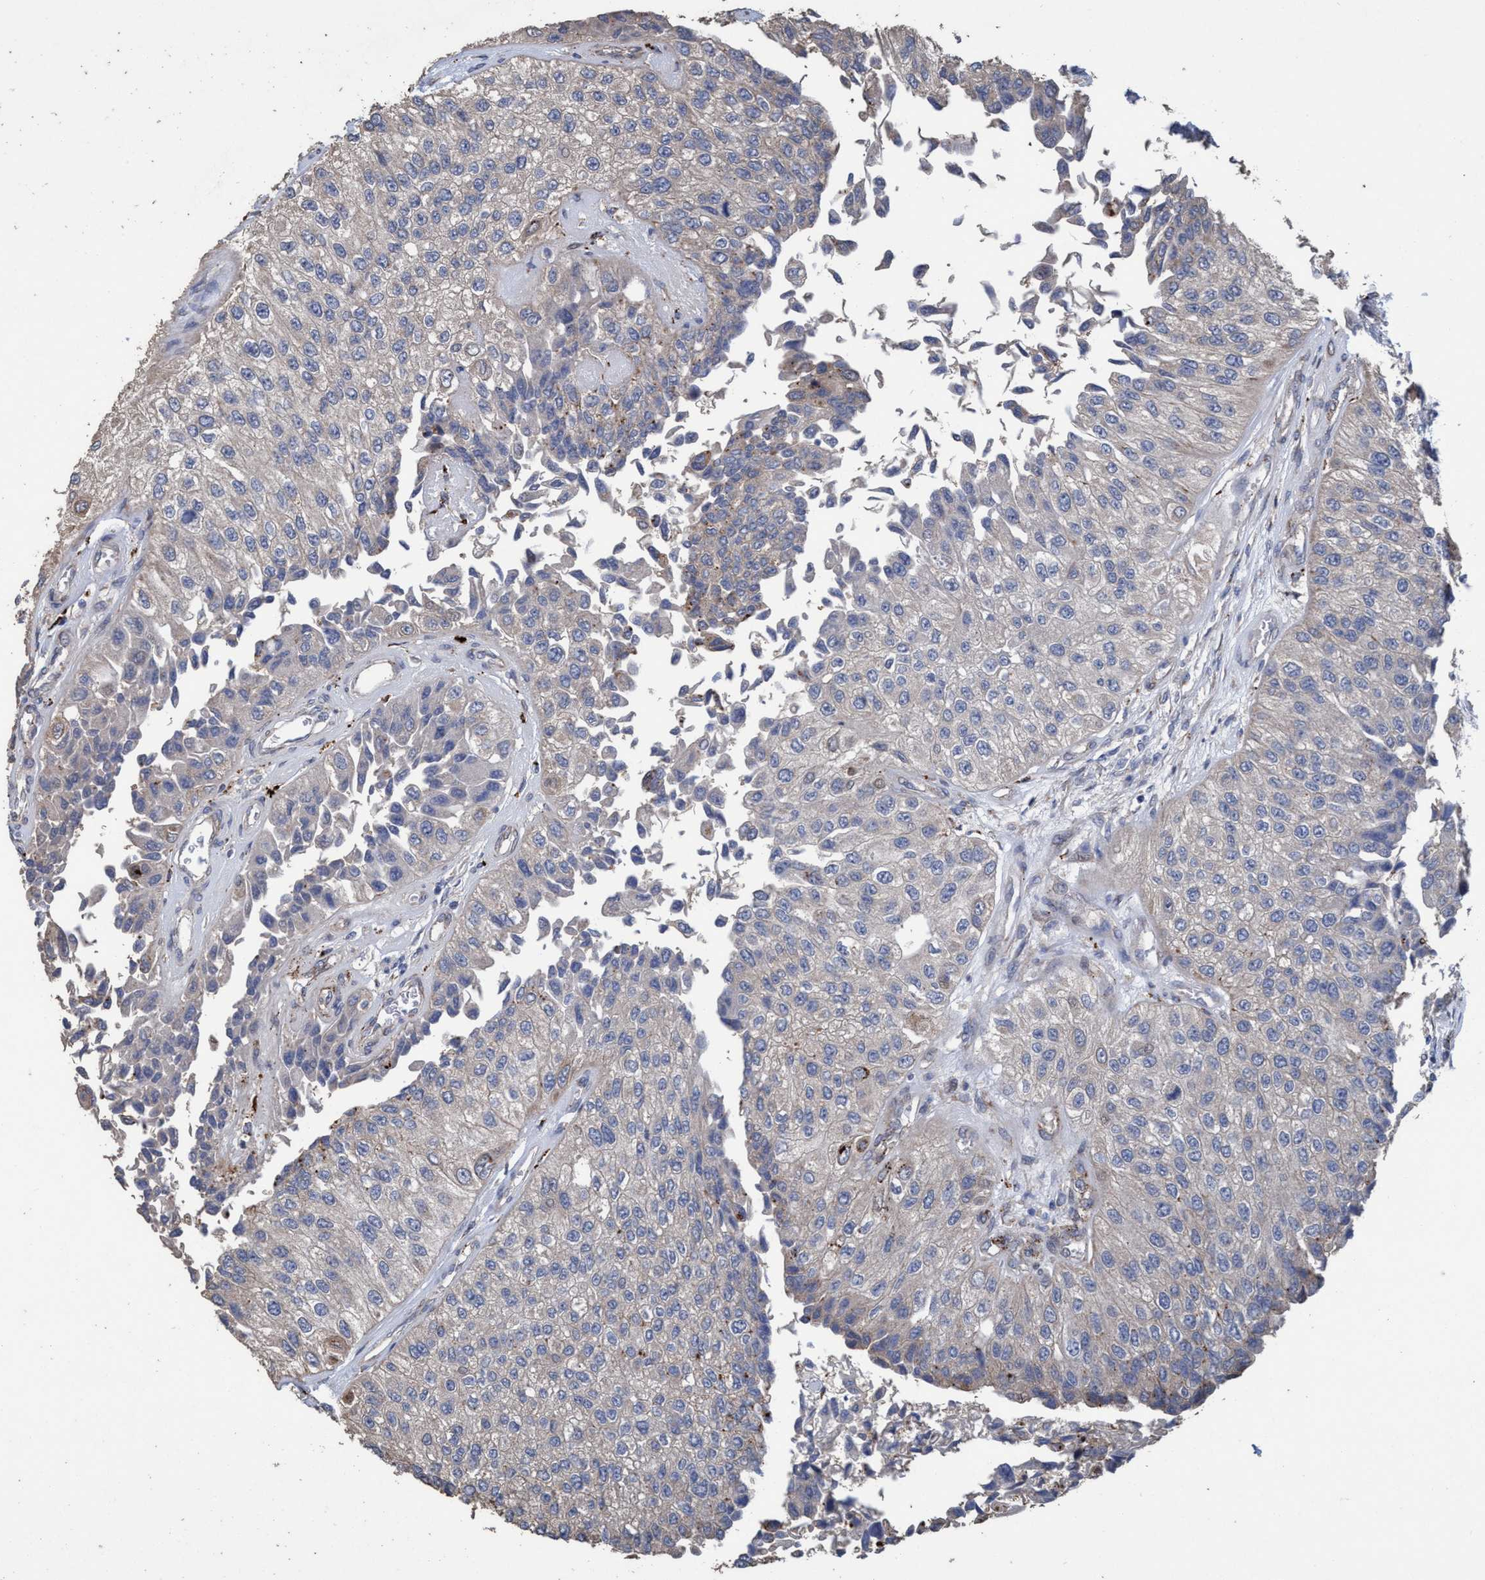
{"staining": {"intensity": "negative", "quantity": "none", "location": "none"}, "tissue": "urothelial cancer", "cell_type": "Tumor cells", "image_type": "cancer", "snomed": [{"axis": "morphology", "description": "Urothelial carcinoma, High grade"}, {"axis": "topography", "description": "Kidney"}, {"axis": "topography", "description": "Urinary bladder"}], "caption": "Immunohistochemistry (IHC) histopathology image of human urothelial cancer stained for a protein (brown), which displays no expression in tumor cells.", "gene": "BBS9", "patient": {"sex": "male", "age": 77}}